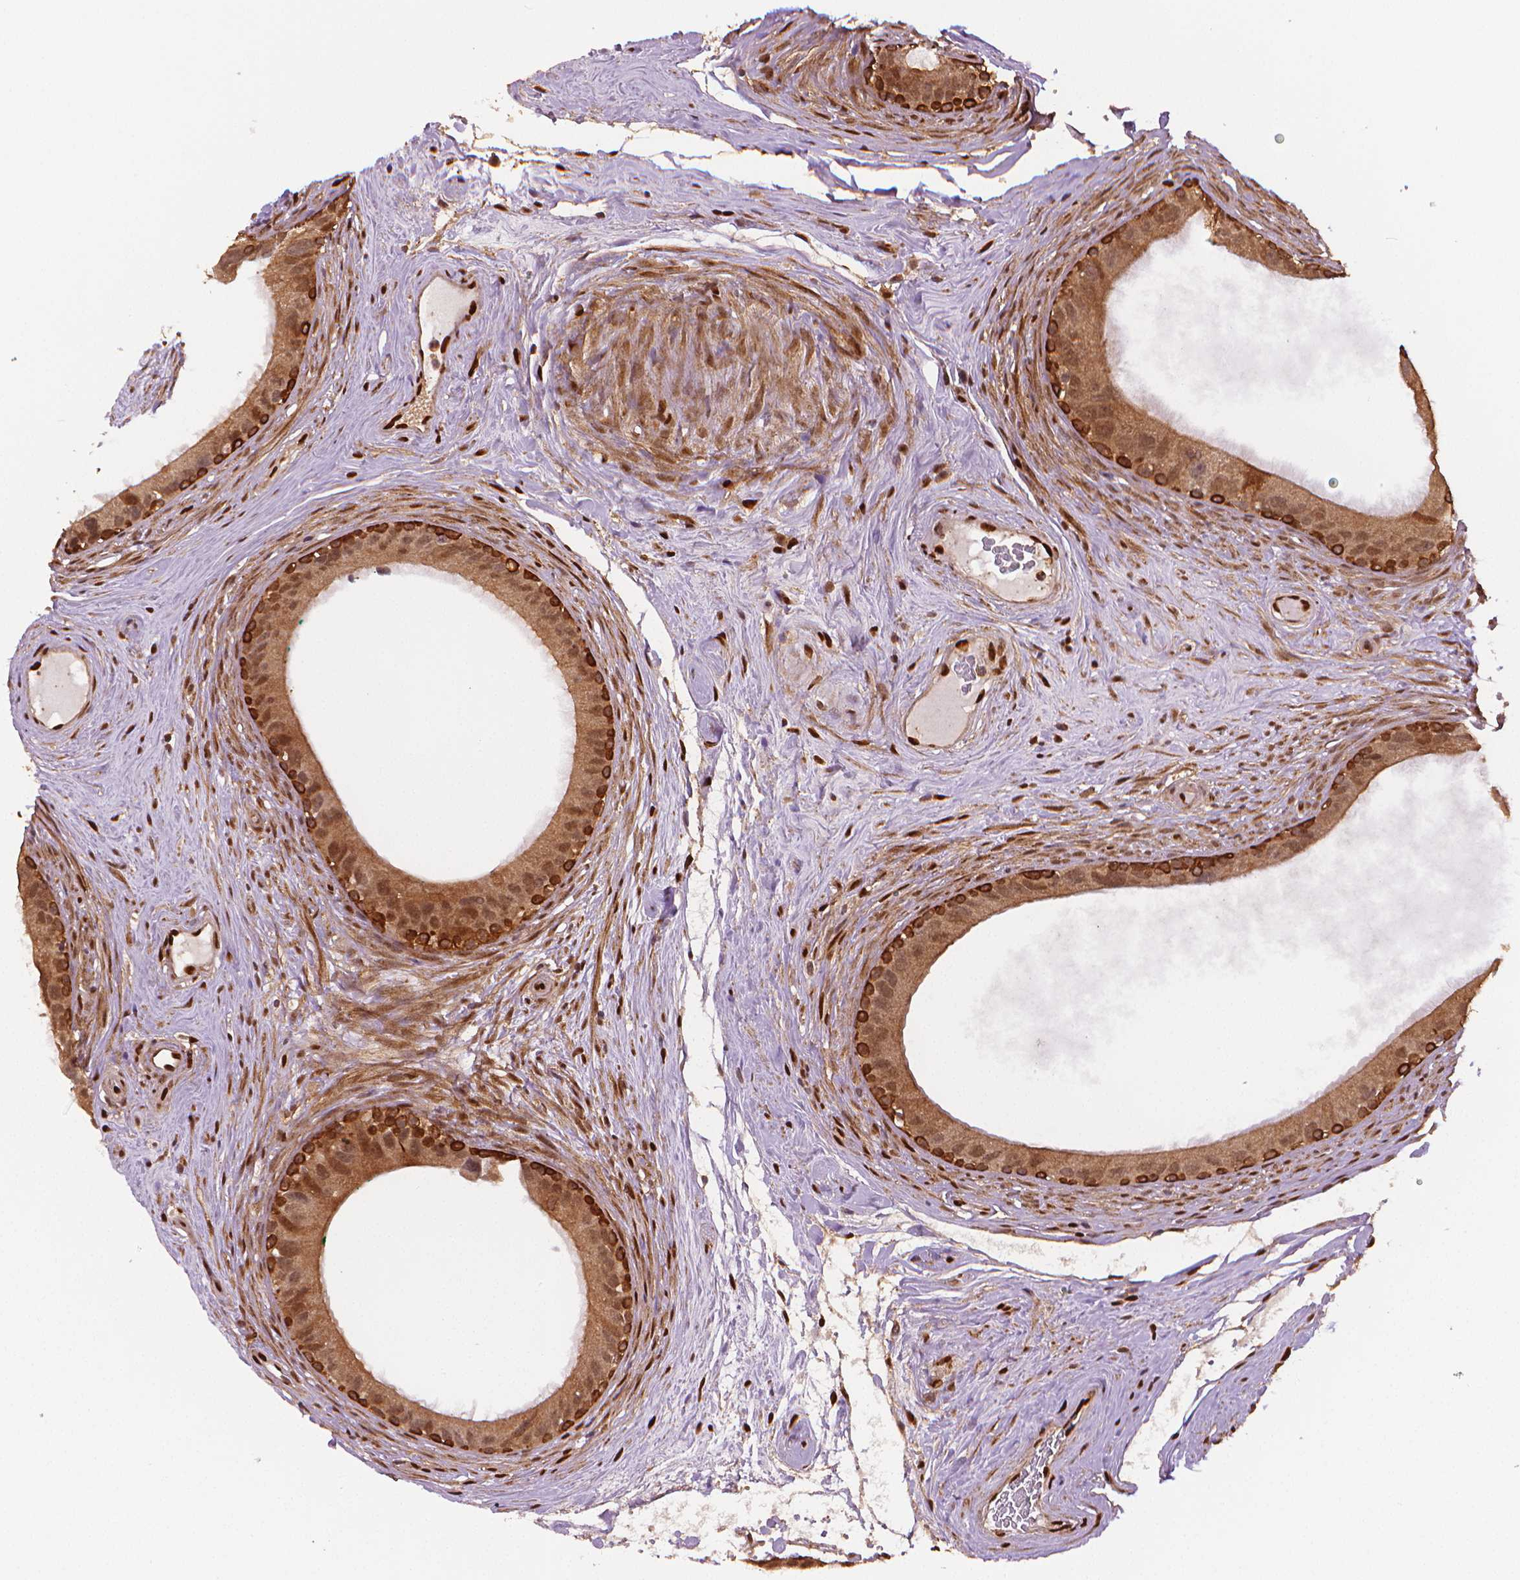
{"staining": {"intensity": "strong", "quantity": "25%-75%", "location": "cytoplasmic/membranous"}, "tissue": "epididymis", "cell_type": "Glandular cells", "image_type": "normal", "snomed": [{"axis": "morphology", "description": "Normal tissue, NOS"}, {"axis": "topography", "description": "Epididymis"}], "caption": "IHC of unremarkable epididymis shows high levels of strong cytoplasmic/membranous expression in approximately 25%-75% of glandular cells.", "gene": "STAT3", "patient": {"sex": "male", "age": 59}}